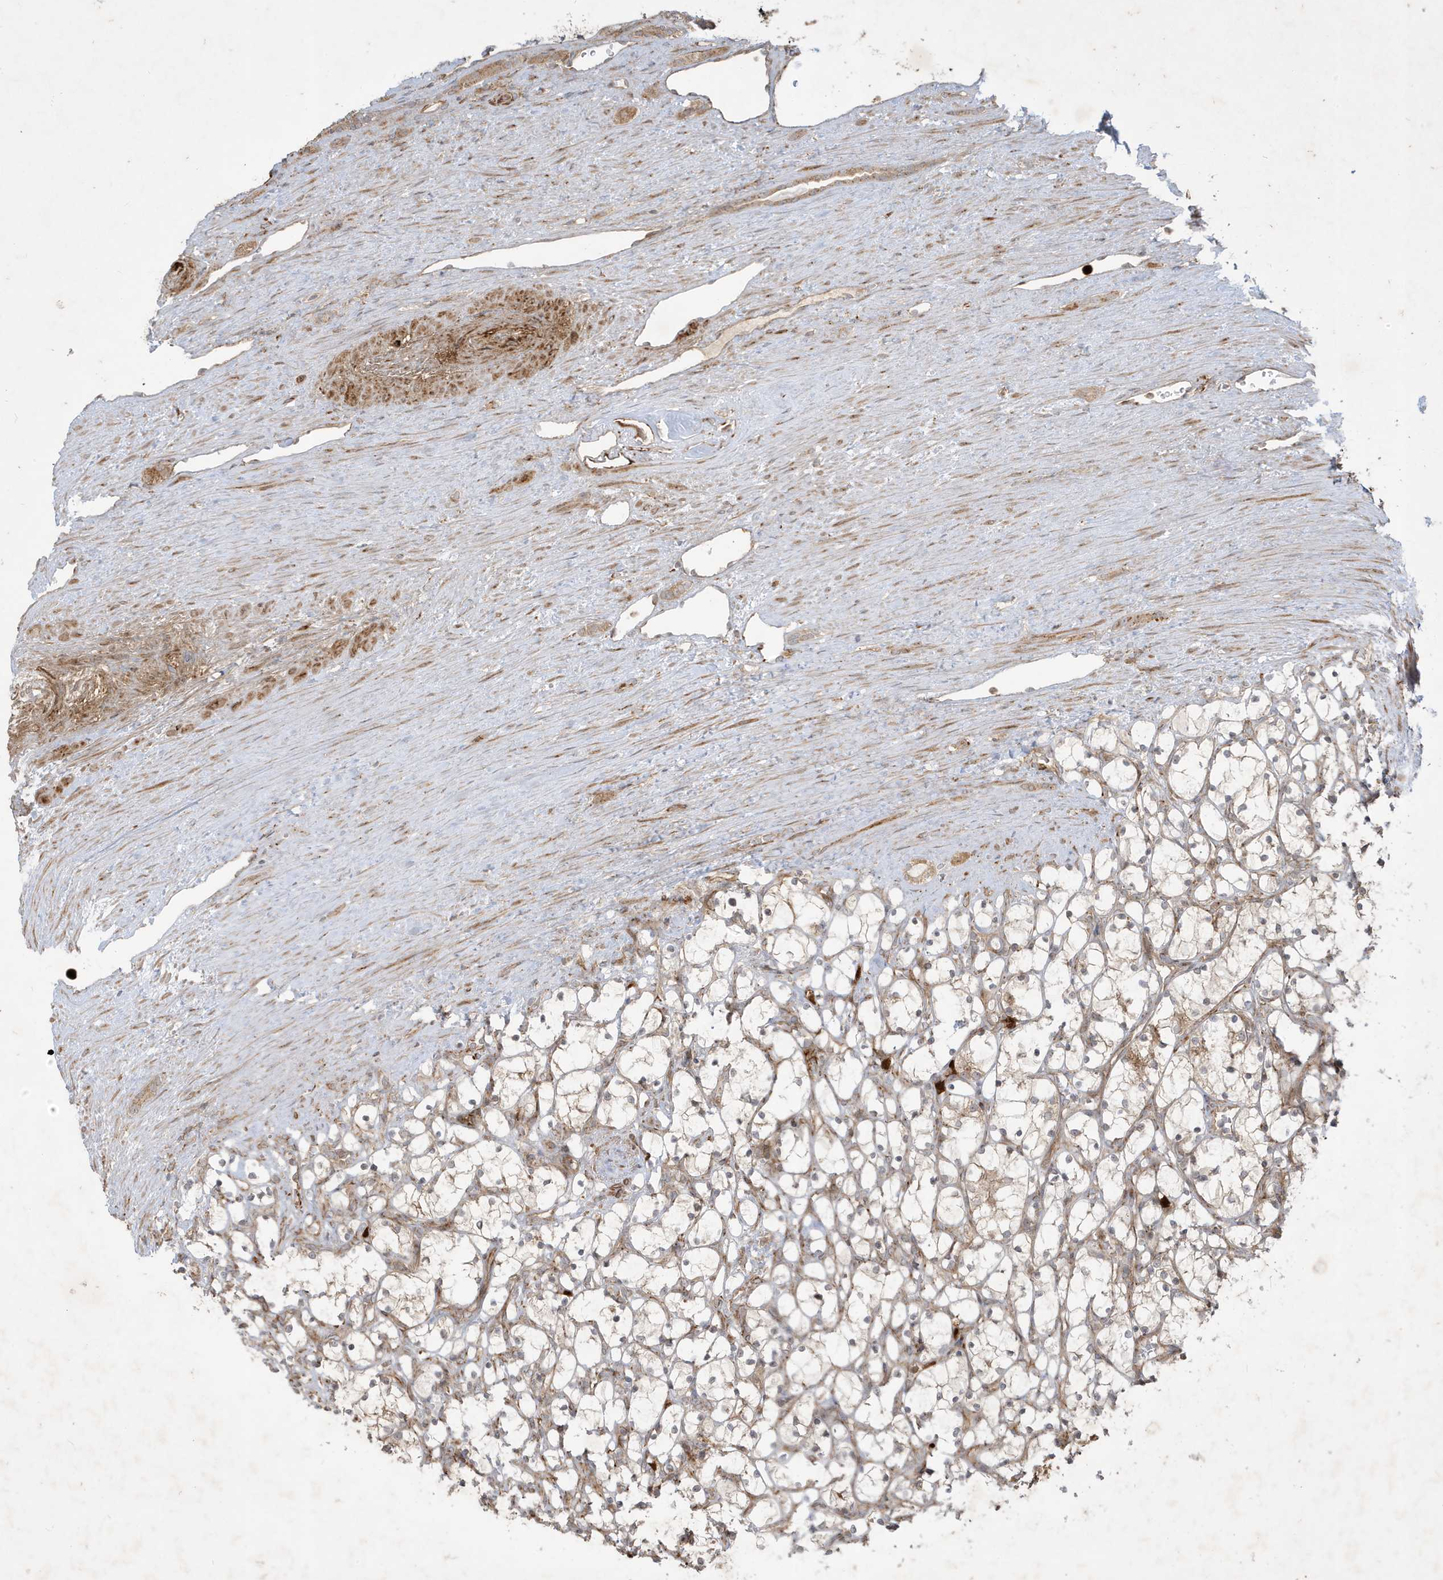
{"staining": {"intensity": "negative", "quantity": "none", "location": "none"}, "tissue": "renal cancer", "cell_type": "Tumor cells", "image_type": "cancer", "snomed": [{"axis": "morphology", "description": "Adenocarcinoma, NOS"}, {"axis": "topography", "description": "Kidney"}], "caption": "This is an immunohistochemistry (IHC) histopathology image of renal cancer (adenocarcinoma). There is no staining in tumor cells.", "gene": "IFT57", "patient": {"sex": "female", "age": 69}}